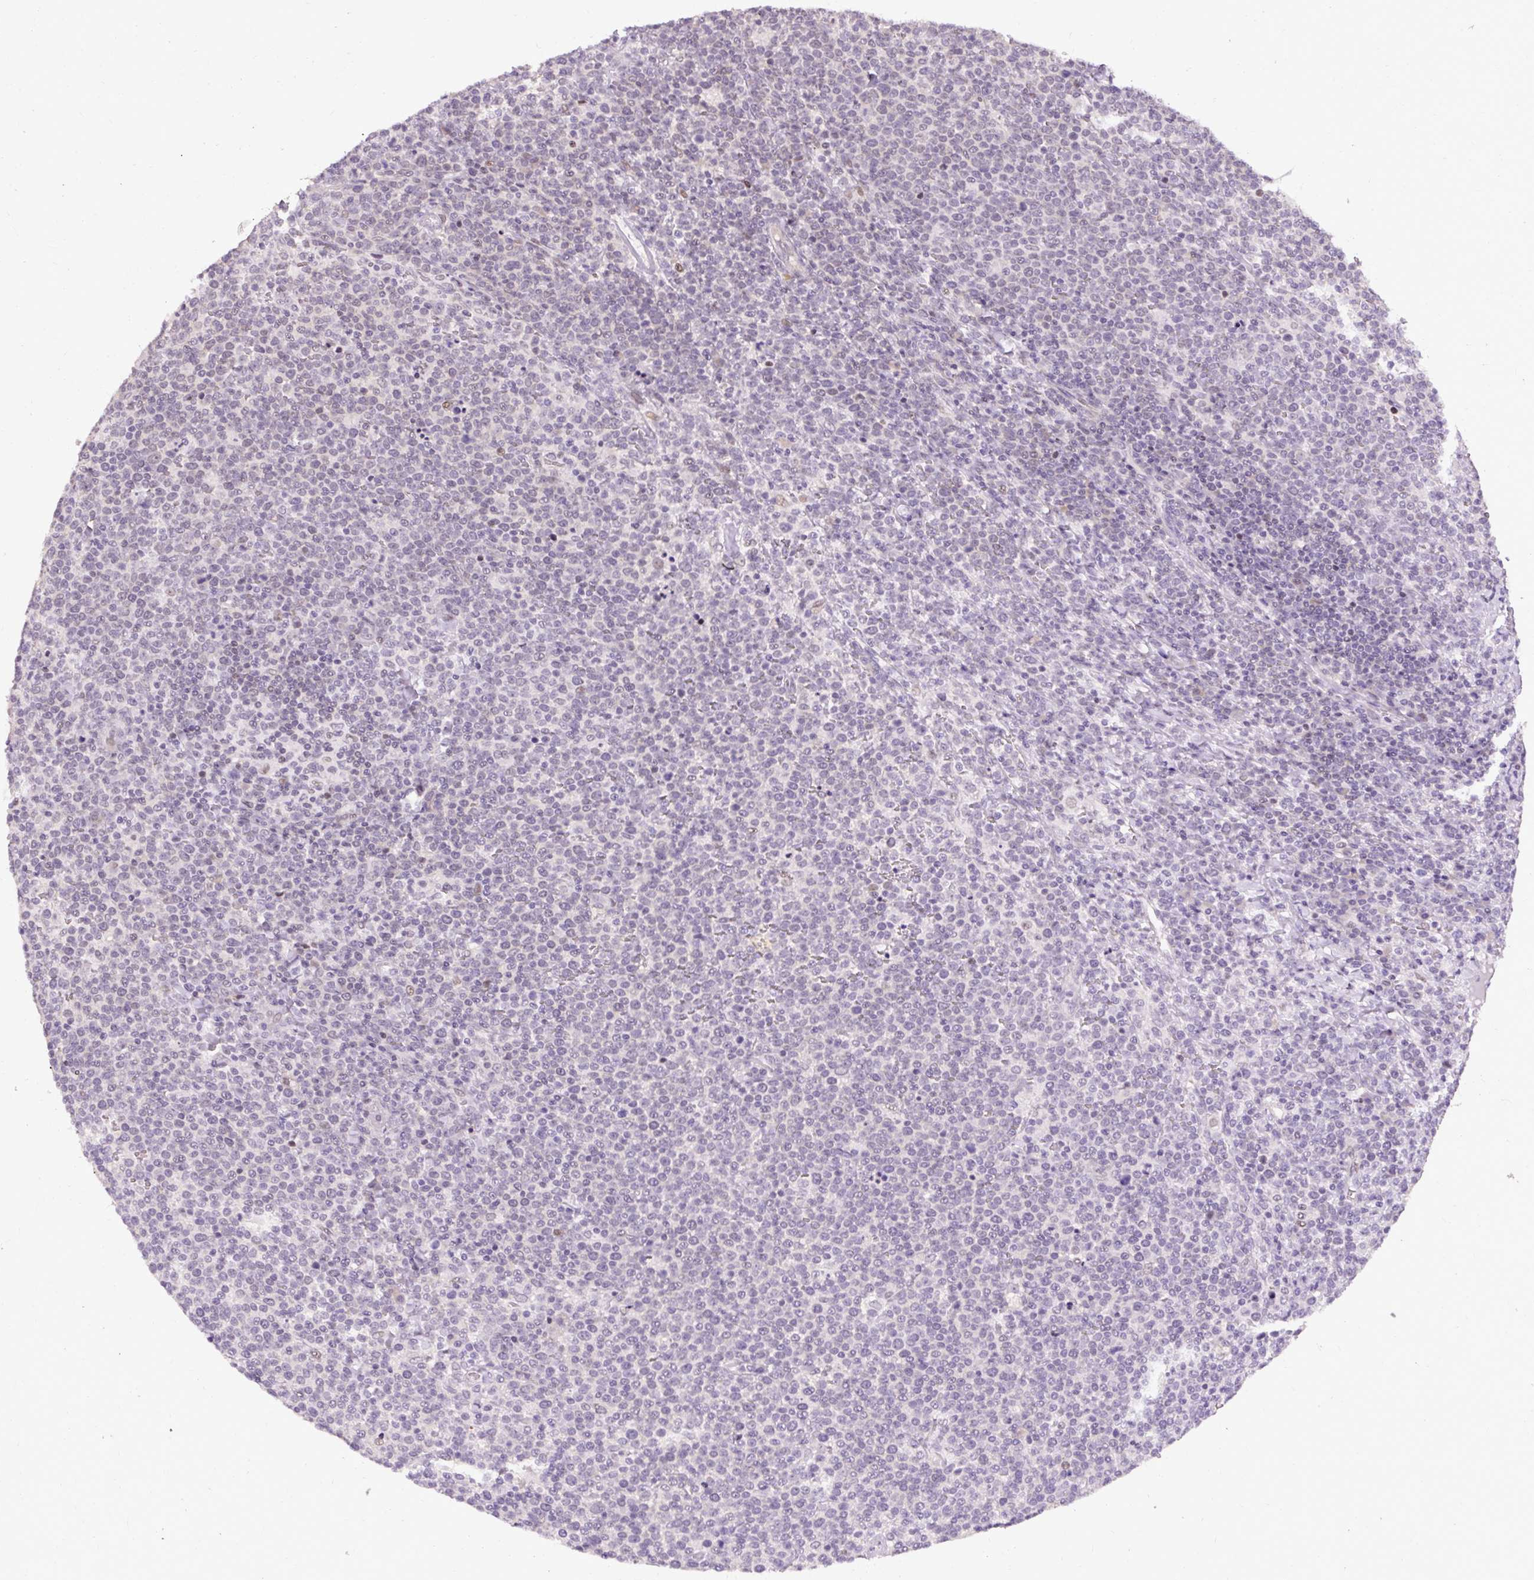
{"staining": {"intensity": "moderate", "quantity": "<25%", "location": "nuclear"}, "tissue": "lymphoma", "cell_type": "Tumor cells", "image_type": "cancer", "snomed": [{"axis": "morphology", "description": "Malignant lymphoma, non-Hodgkin's type, High grade"}, {"axis": "topography", "description": "Lymph node"}], "caption": "High-magnification brightfield microscopy of lymphoma stained with DAB (3,3'-diaminobenzidine) (brown) and counterstained with hematoxylin (blue). tumor cells exhibit moderate nuclear staining is appreciated in about<25% of cells.", "gene": "ARHGEF18", "patient": {"sex": "male", "age": 61}}